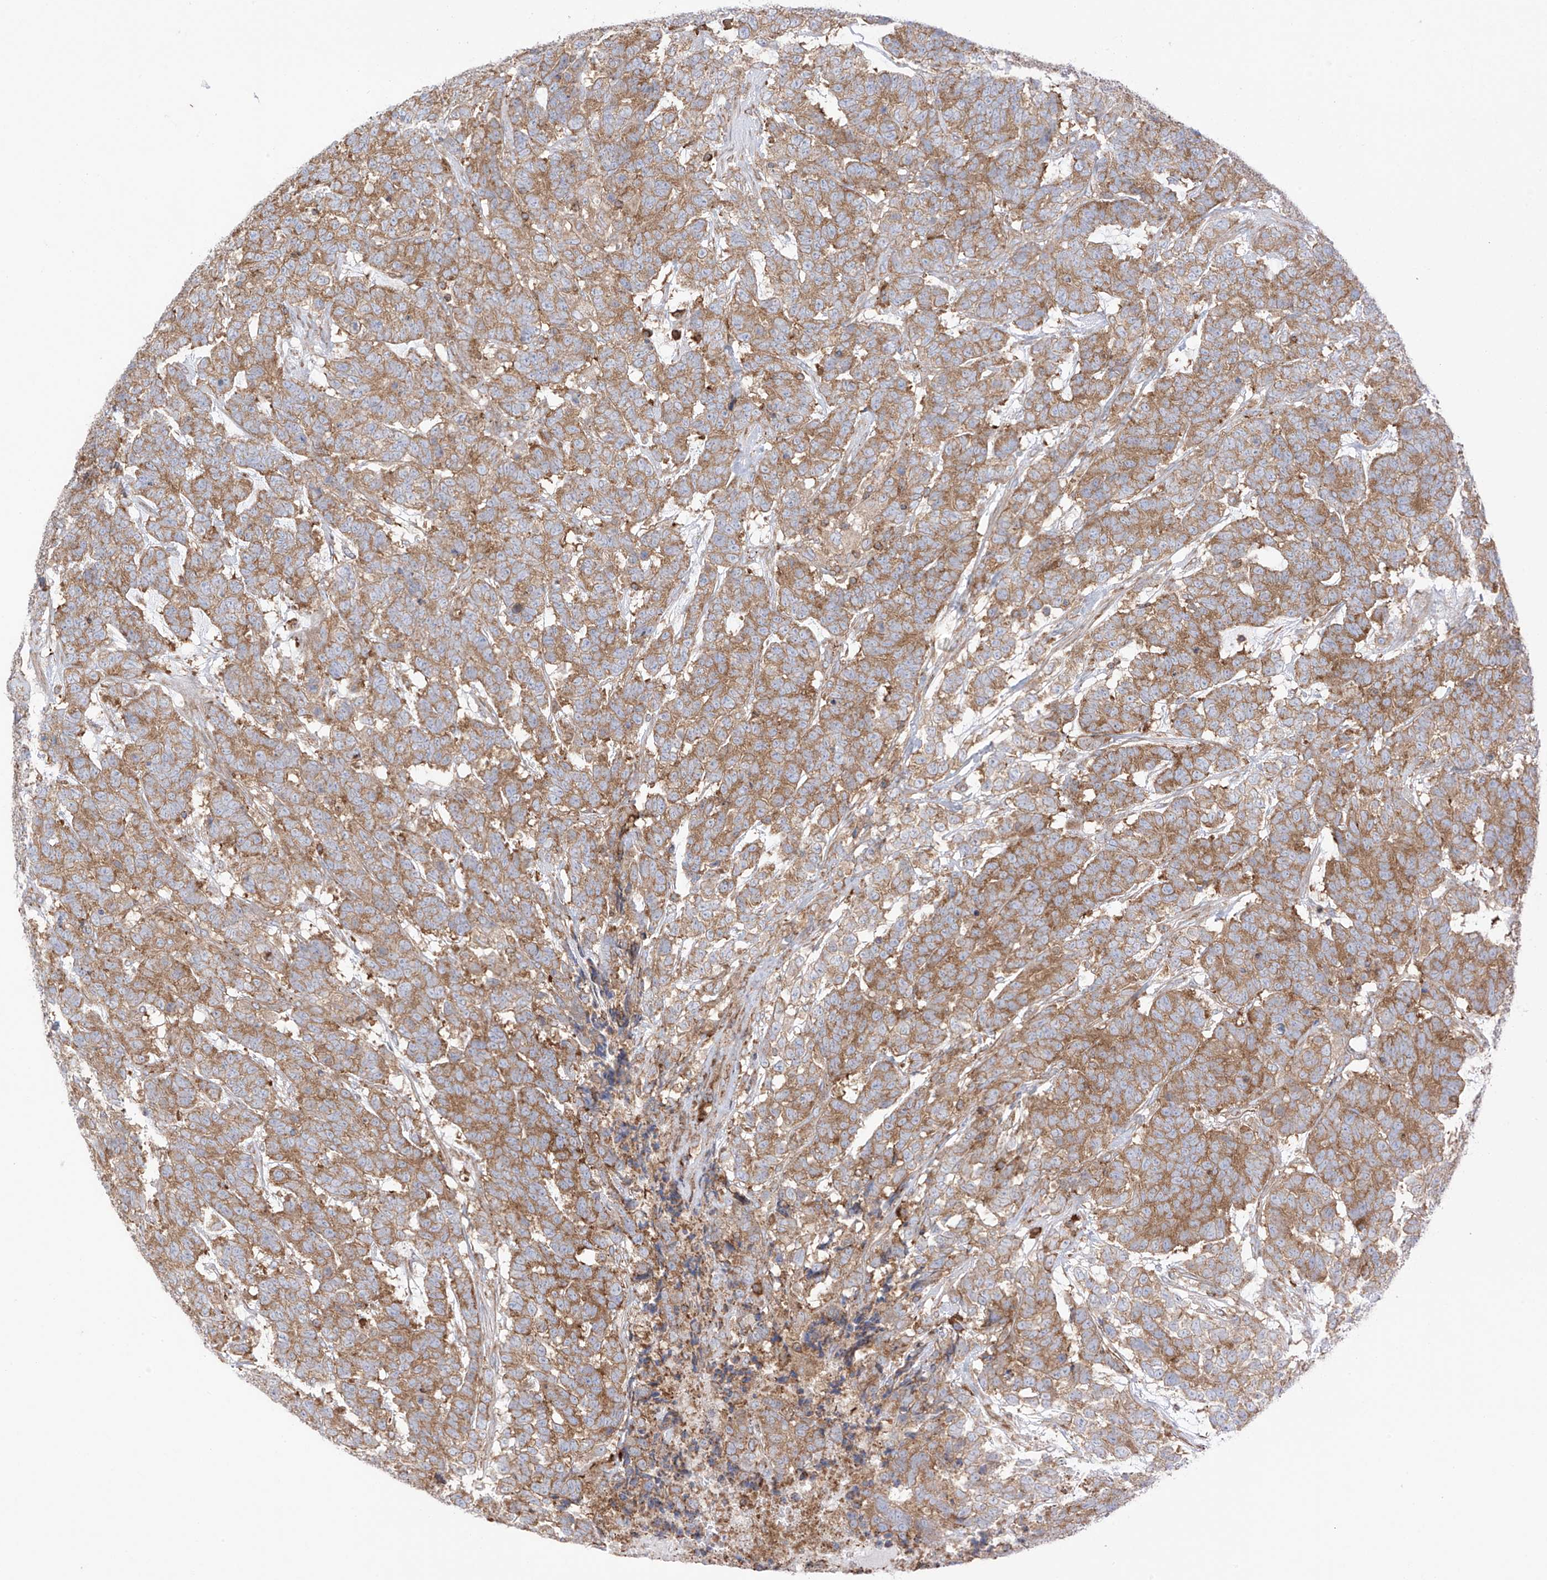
{"staining": {"intensity": "strong", "quantity": ">75%", "location": "cytoplasmic/membranous"}, "tissue": "testis cancer", "cell_type": "Tumor cells", "image_type": "cancer", "snomed": [{"axis": "morphology", "description": "Carcinoma, Embryonal, NOS"}, {"axis": "topography", "description": "Testis"}], "caption": "This is an image of IHC staining of testis embryonal carcinoma, which shows strong positivity in the cytoplasmic/membranous of tumor cells.", "gene": "XKR3", "patient": {"sex": "male", "age": 26}}